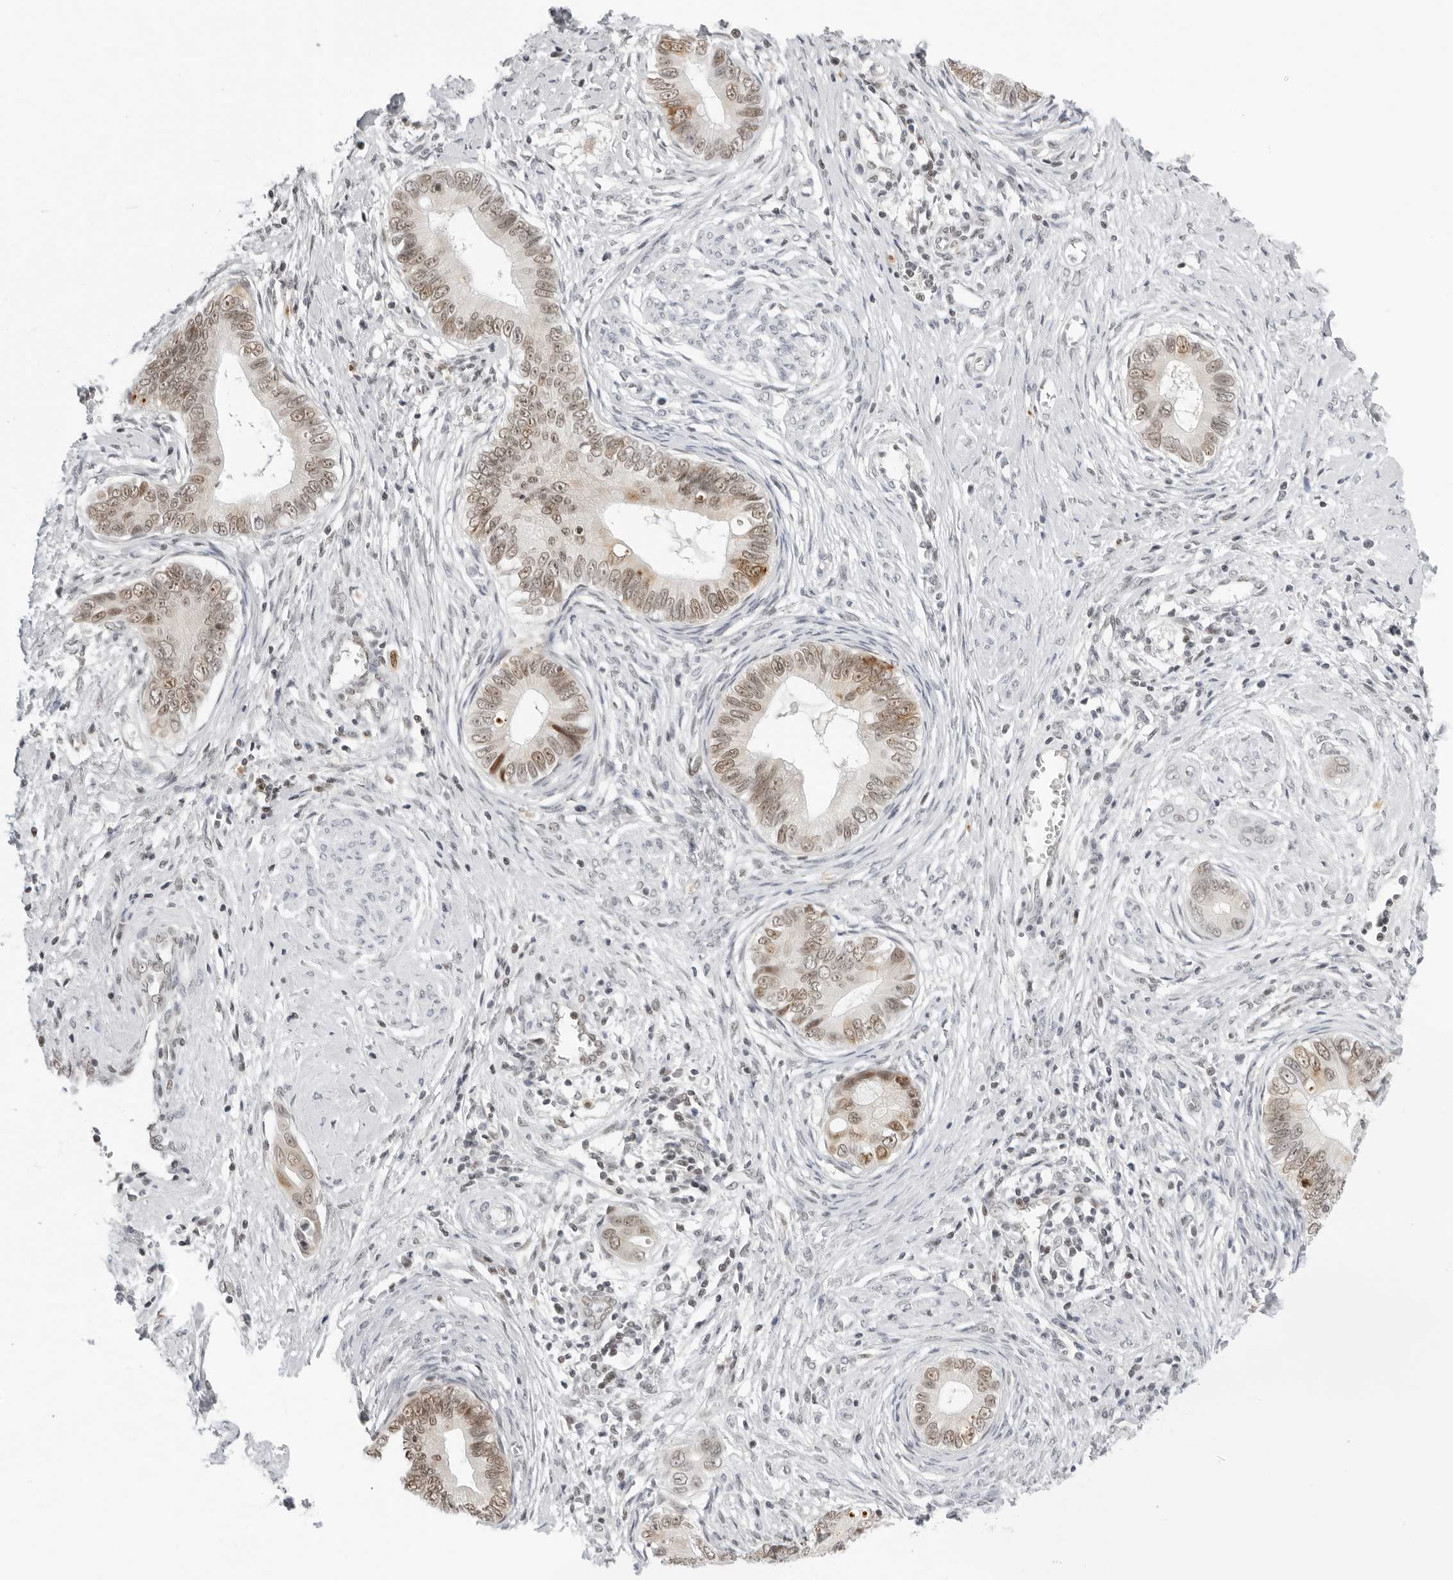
{"staining": {"intensity": "moderate", "quantity": ">75%", "location": "nuclear"}, "tissue": "cervical cancer", "cell_type": "Tumor cells", "image_type": "cancer", "snomed": [{"axis": "morphology", "description": "Adenocarcinoma, NOS"}, {"axis": "topography", "description": "Cervix"}], "caption": "Cervical adenocarcinoma stained with a protein marker displays moderate staining in tumor cells.", "gene": "MSH6", "patient": {"sex": "female", "age": 44}}